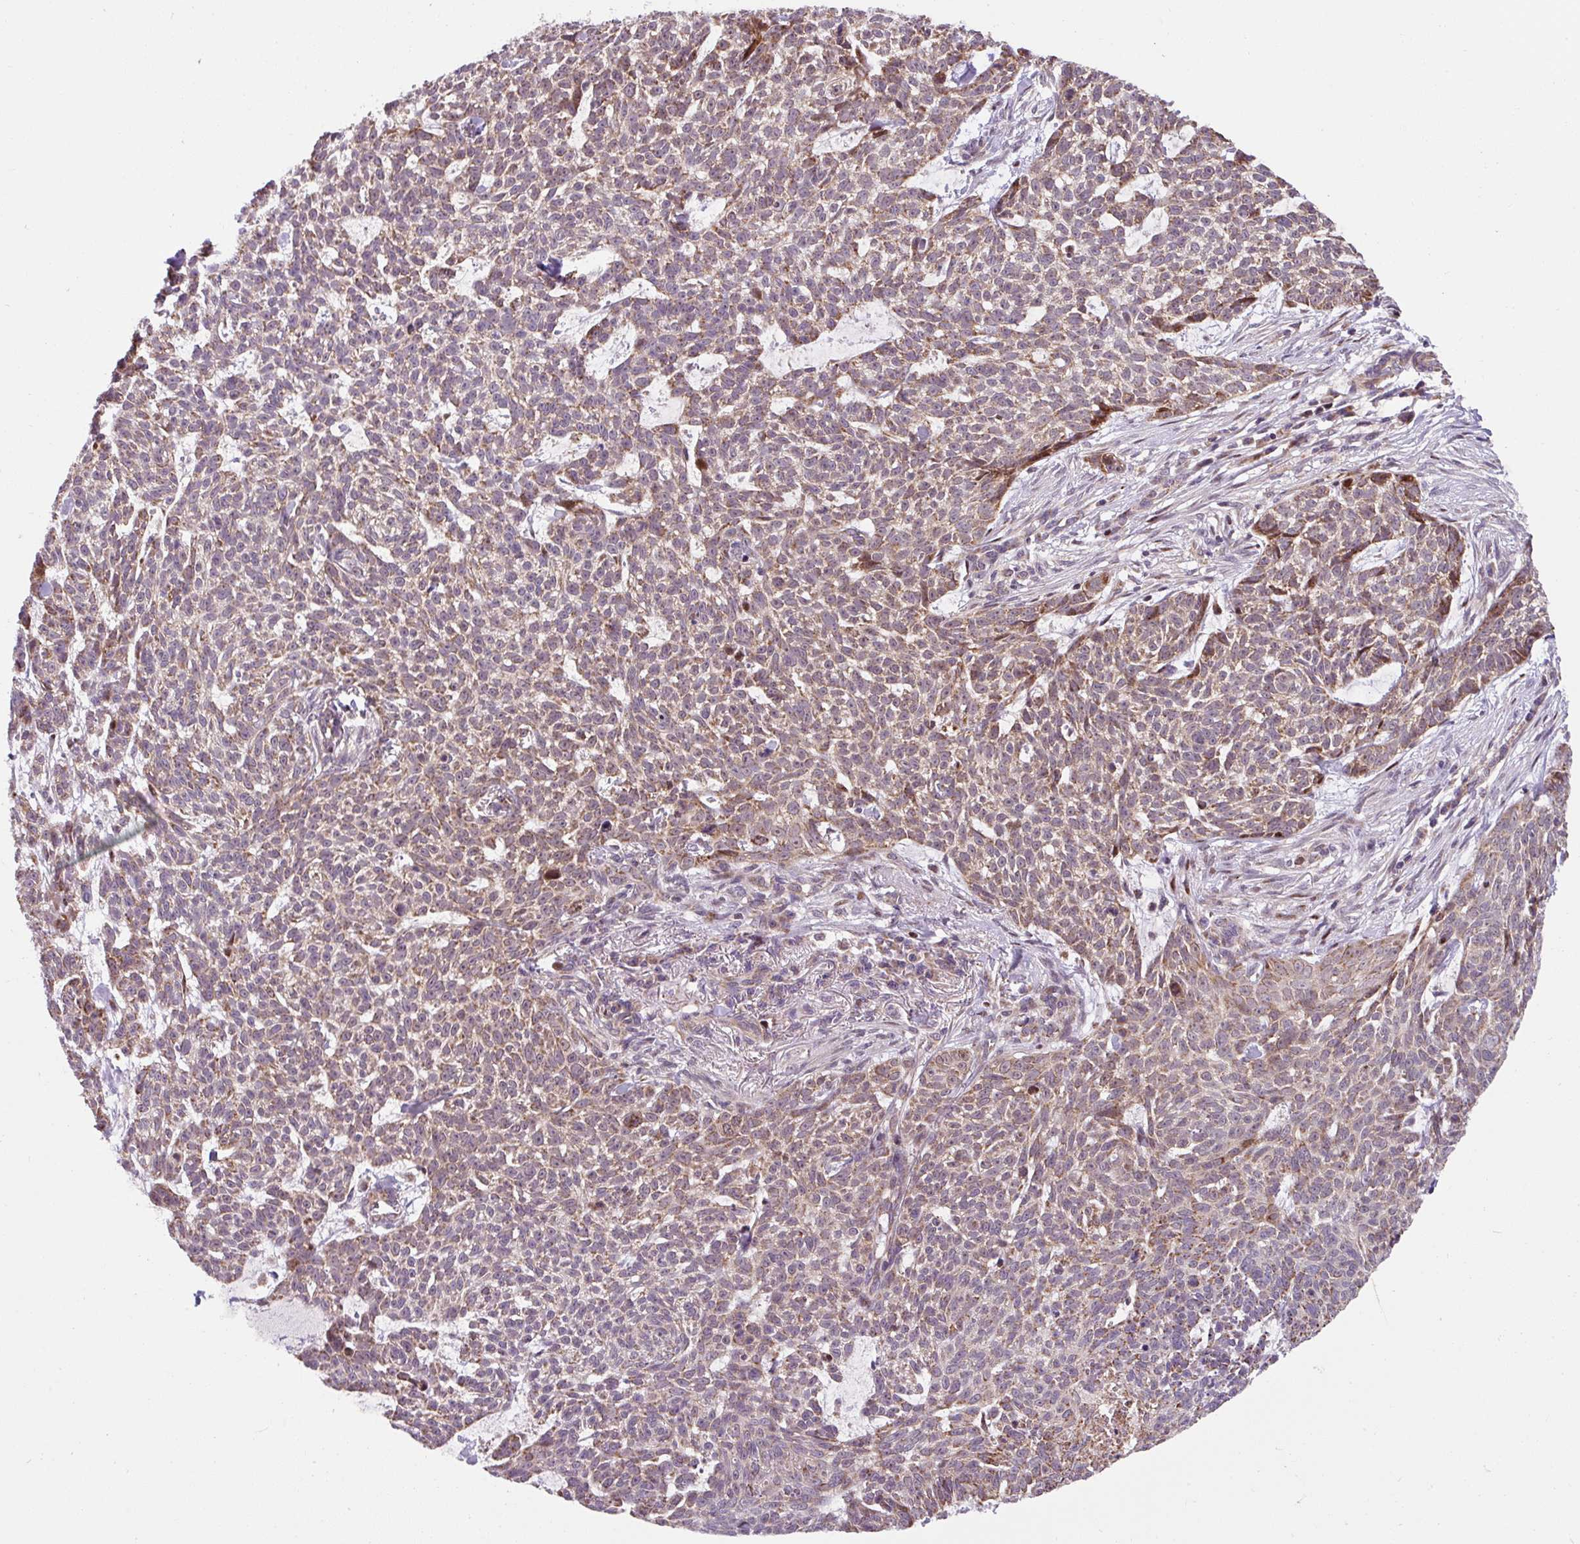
{"staining": {"intensity": "weak", "quantity": "25%-75%", "location": "cytoplasmic/membranous"}, "tissue": "skin cancer", "cell_type": "Tumor cells", "image_type": "cancer", "snomed": [{"axis": "morphology", "description": "Basal cell carcinoma"}, {"axis": "topography", "description": "Skin"}], "caption": "Immunohistochemical staining of human skin basal cell carcinoma demonstrates low levels of weak cytoplasmic/membranous protein expression in approximately 25%-75% of tumor cells.", "gene": "SARS2", "patient": {"sex": "female", "age": 93}}